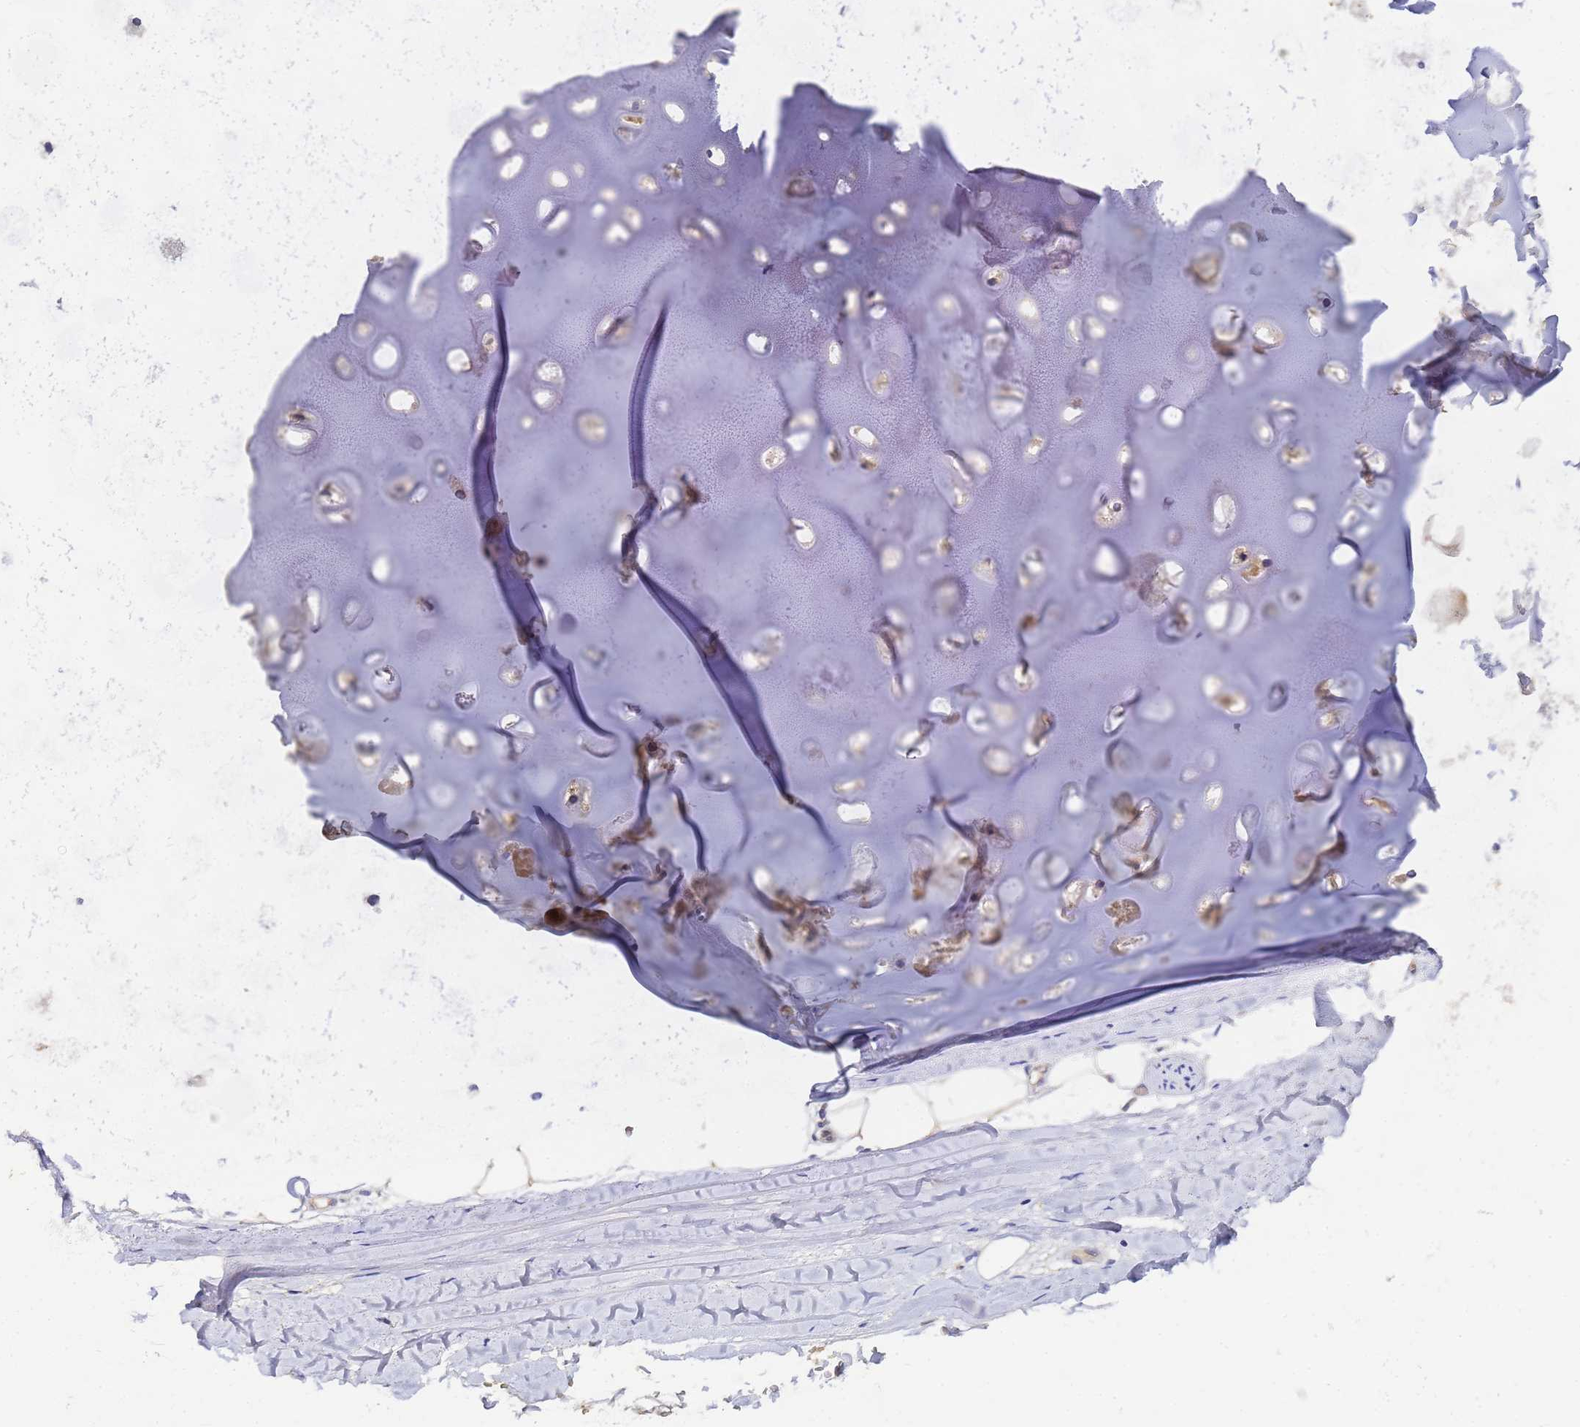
{"staining": {"intensity": "negative", "quantity": "none", "location": "none"}, "tissue": "adipose tissue", "cell_type": "Adipocytes", "image_type": "normal", "snomed": [{"axis": "morphology", "description": "Normal tissue, NOS"}, {"axis": "topography", "description": "Lymph node"}, {"axis": "topography", "description": "Bronchus"}], "caption": "A histopathology image of adipose tissue stained for a protein exhibits no brown staining in adipocytes.", "gene": "TBCD", "patient": {"sex": "male", "age": 63}}